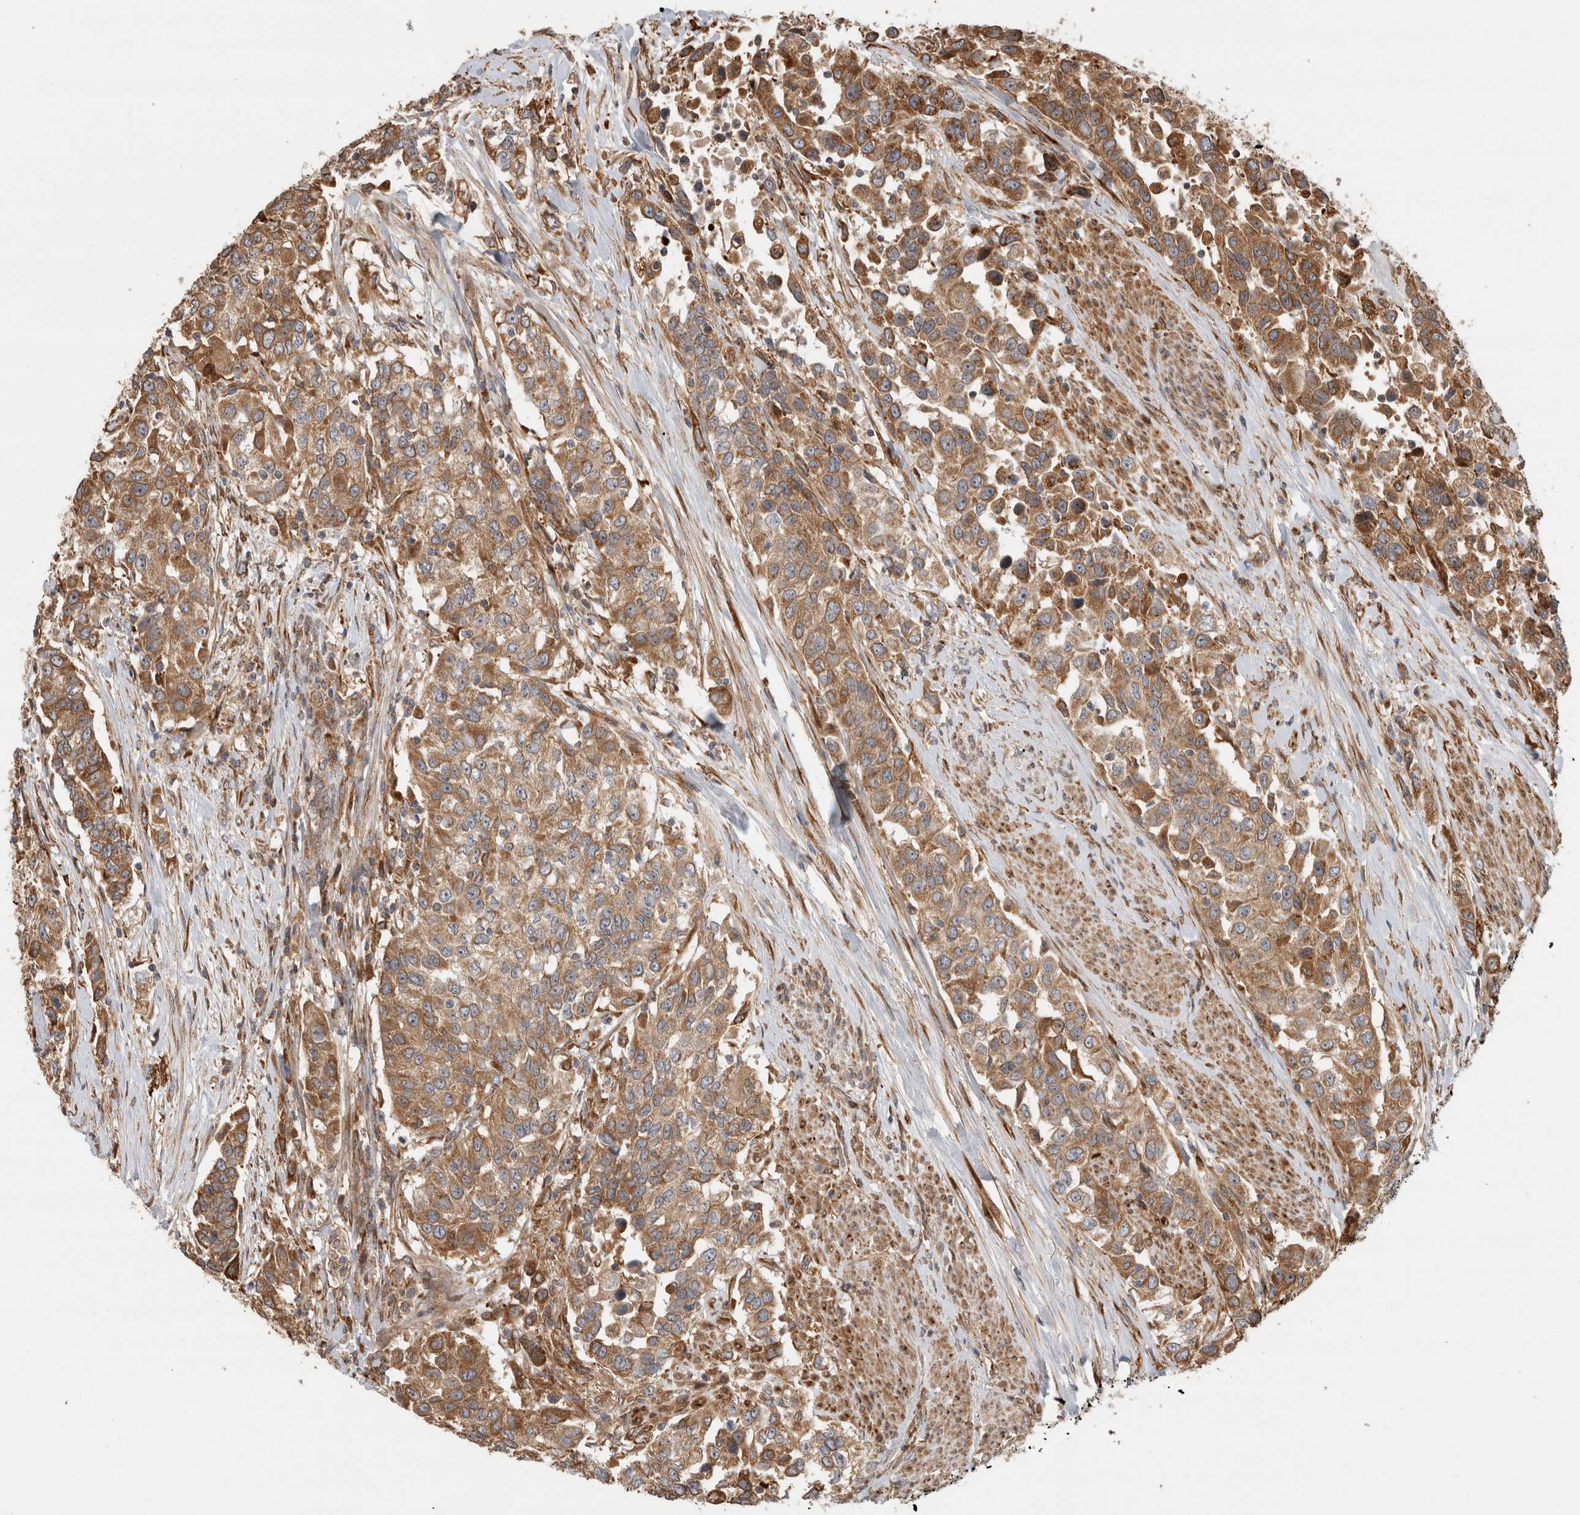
{"staining": {"intensity": "moderate", "quantity": ">75%", "location": "cytoplasmic/membranous"}, "tissue": "urothelial cancer", "cell_type": "Tumor cells", "image_type": "cancer", "snomed": [{"axis": "morphology", "description": "Urothelial carcinoma, High grade"}, {"axis": "topography", "description": "Urinary bladder"}], "caption": "A brown stain shows moderate cytoplasmic/membranous expression of a protein in human high-grade urothelial carcinoma tumor cells. The protein is stained brown, and the nuclei are stained in blue (DAB IHC with brightfield microscopy, high magnification).", "gene": "TUBD1", "patient": {"sex": "female", "age": 80}}